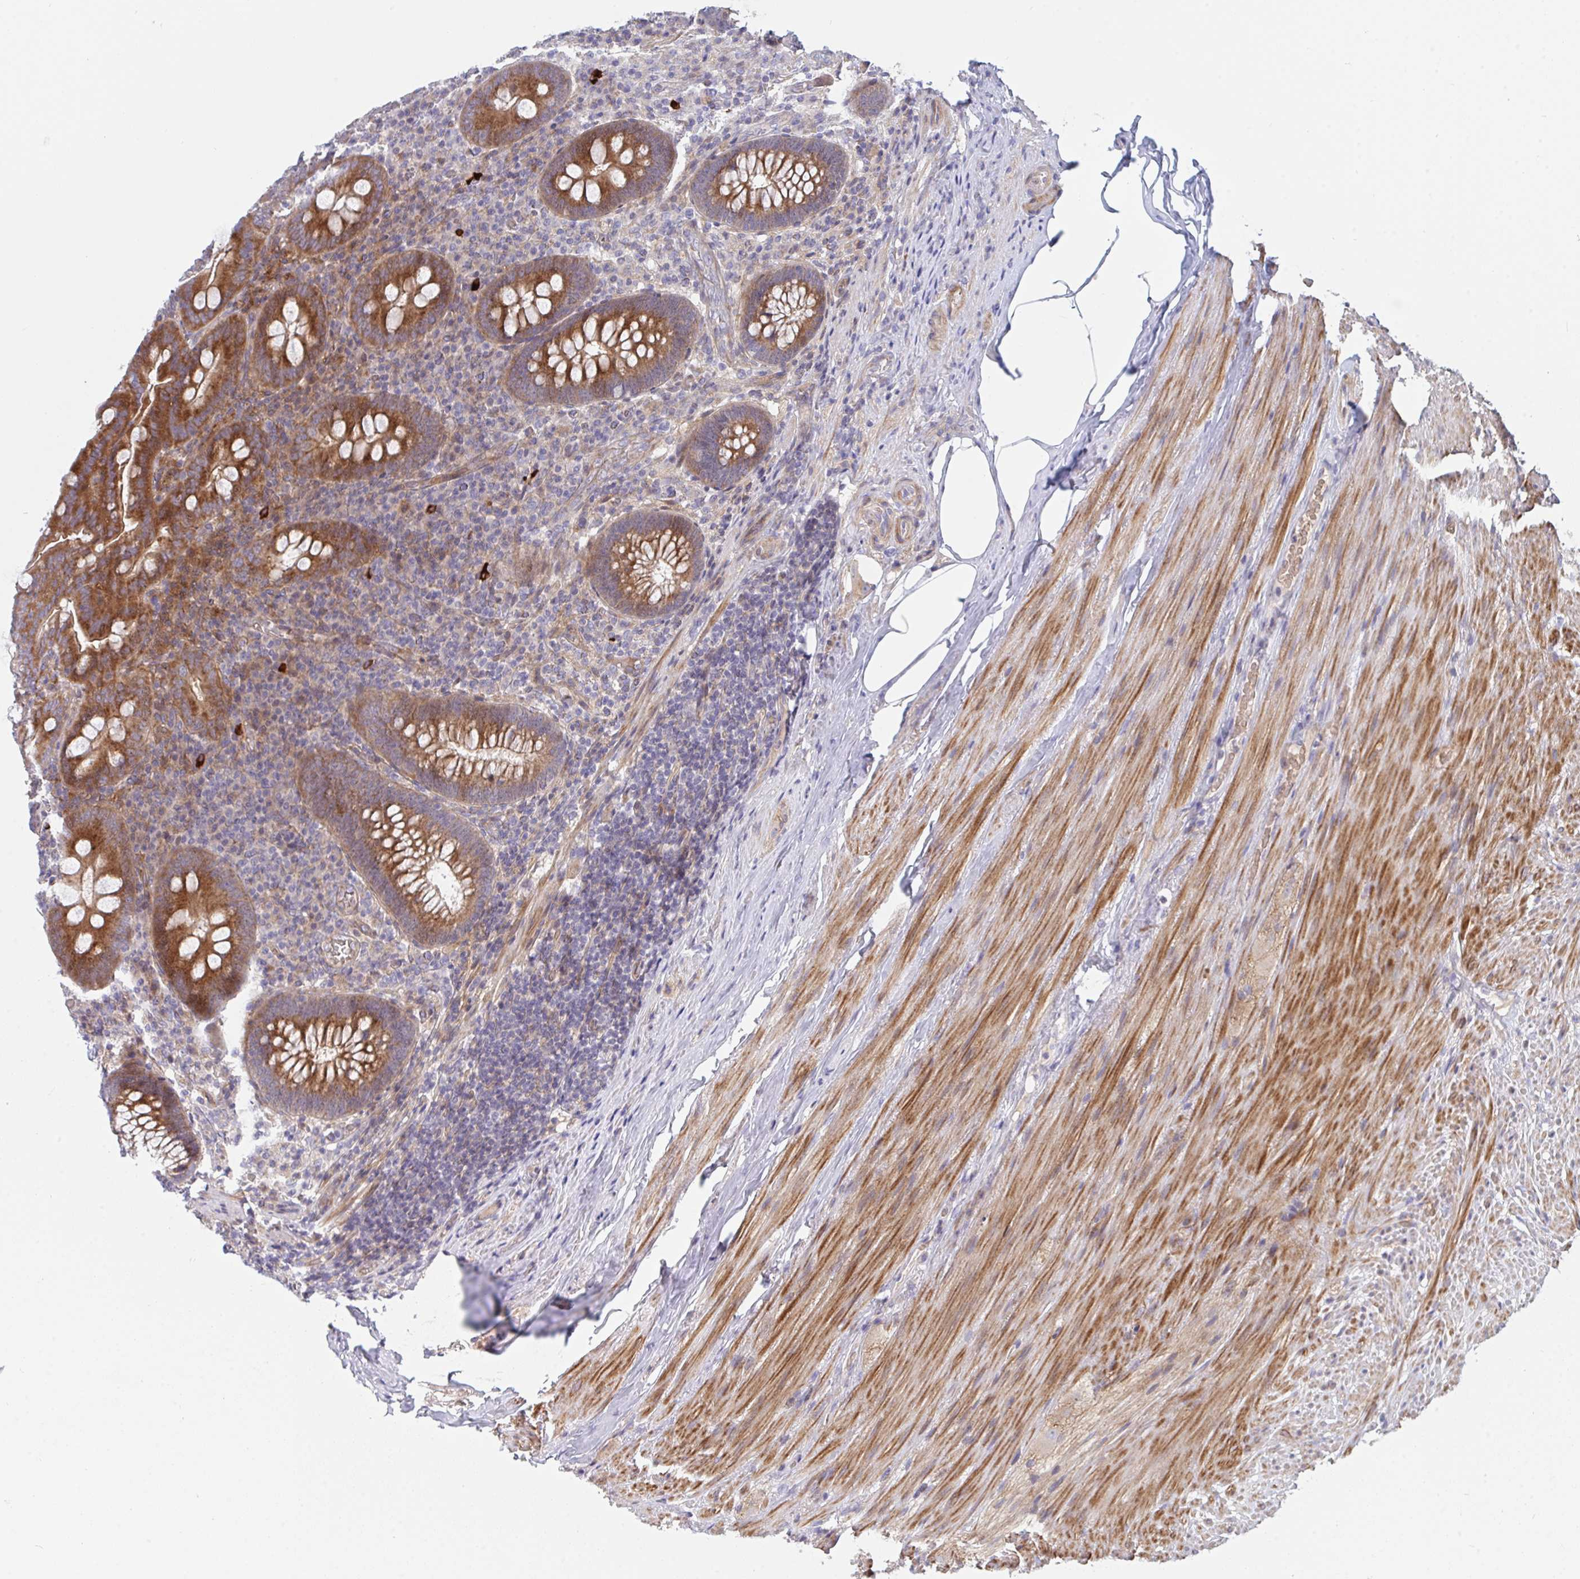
{"staining": {"intensity": "strong", "quantity": ">75%", "location": "cytoplasmic/membranous"}, "tissue": "appendix", "cell_type": "Glandular cells", "image_type": "normal", "snomed": [{"axis": "morphology", "description": "Normal tissue, NOS"}, {"axis": "topography", "description": "Appendix"}], "caption": "Immunohistochemistry (IHC) (DAB (3,3'-diaminobenzidine)) staining of benign appendix shows strong cytoplasmic/membranous protein staining in approximately >75% of glandular cells. (Brightfield microscopy of DAB IHC at high magnification).", "gene": "TNFSF4", "patient": {"sex": "male", "age": 71}}